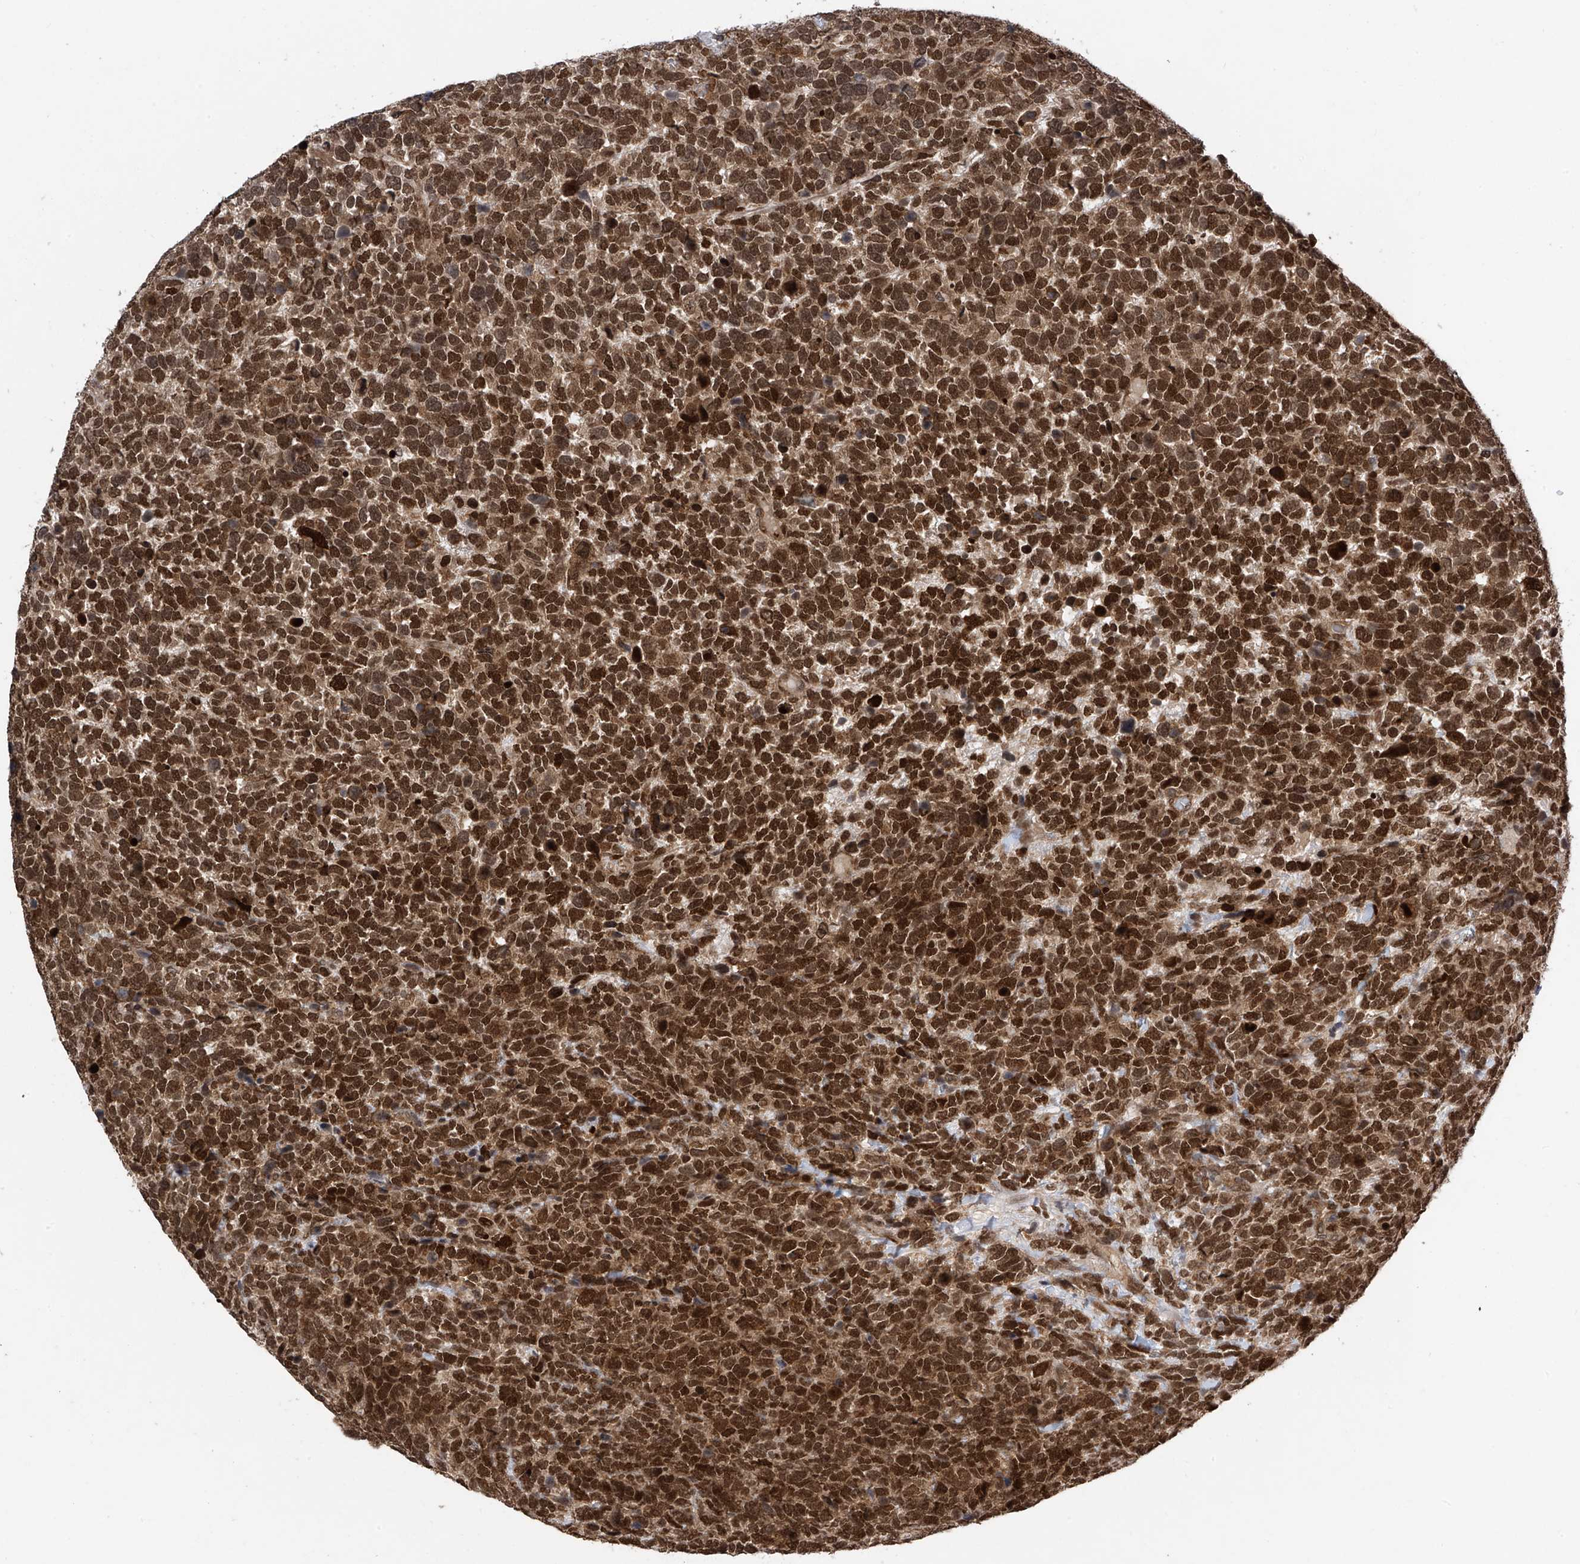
{"staining": {"intensity": "strong", "quantity": ">75%", "location": "nuclear"}, "tissue": "urothelial cancer", "cell_type": "Tumor cells", "image_type": "cancer", "snomed": [{"axis": "morphology", "description": "Urothelial carcinoma, High grade"}, {"axis": "topography", "description": "Urinary bladder"}], "caption": "High-grade urothelial carcinoma was stained to show a protein in brown. There is high levels of strong nuclear expression in about >75% of tumor cells.", "gene": "DNAJC9", "patient": {"sex": "female", "age": 82}}